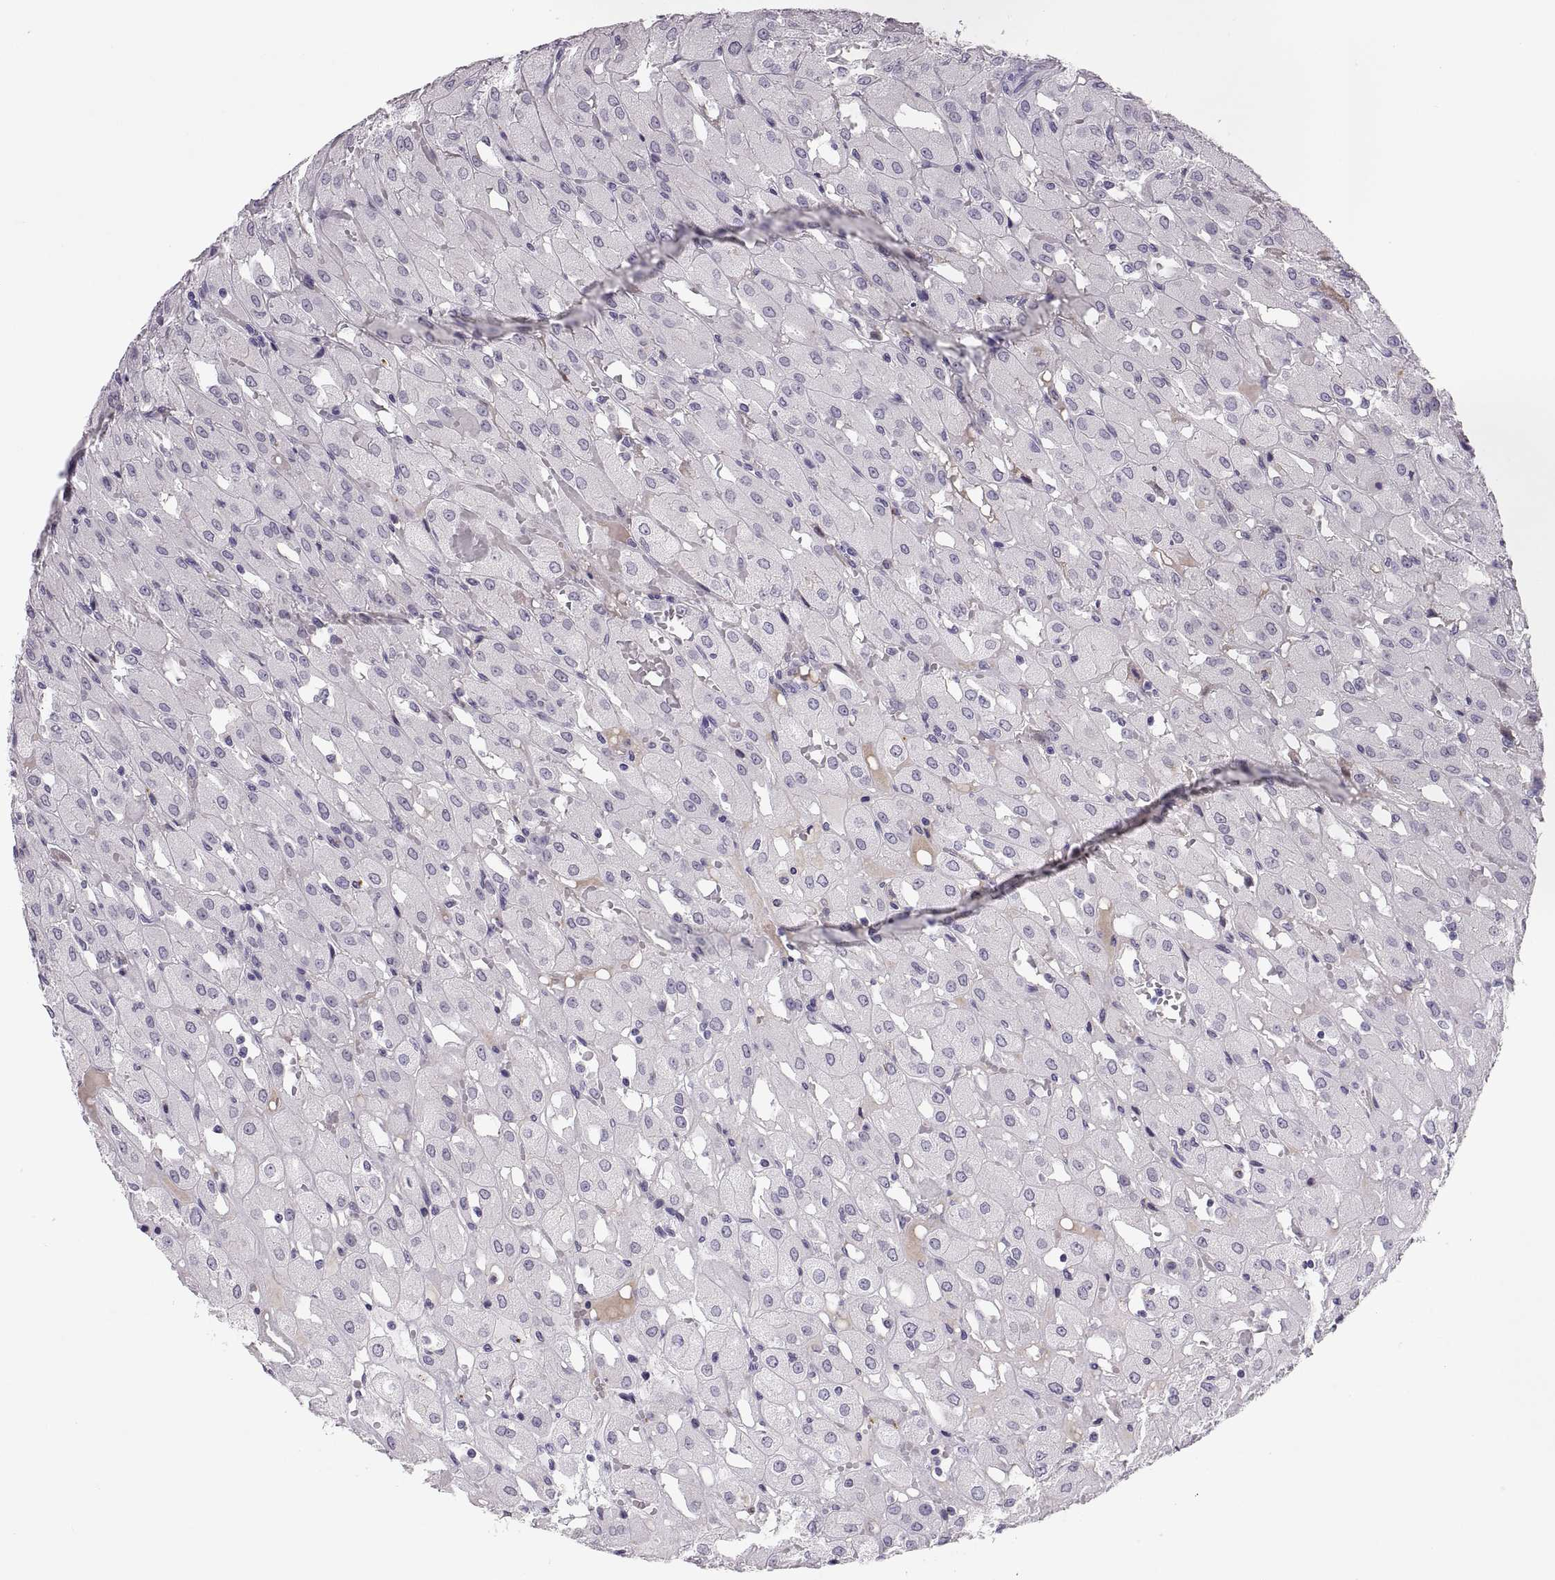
{"staining": {"intensity": "negative", "quantity": "none", "location": "none"}, "tissue": "renal cancer", "cell_type": "Tumor cells", "image_type": "cancer", "snomed": [{"axis": "morphology", "description": "Adenocarcinoma, NOS"}, {"axis": "topography", "description": "Kidney"}], "caption": "This is an immunohistochemistry (IHC) photomicrograph of adenocarcinoma (renal). There is no expression in tumor cells.", "gene": "QRICH2", "patient": {"sex": "male", "age": 72}}